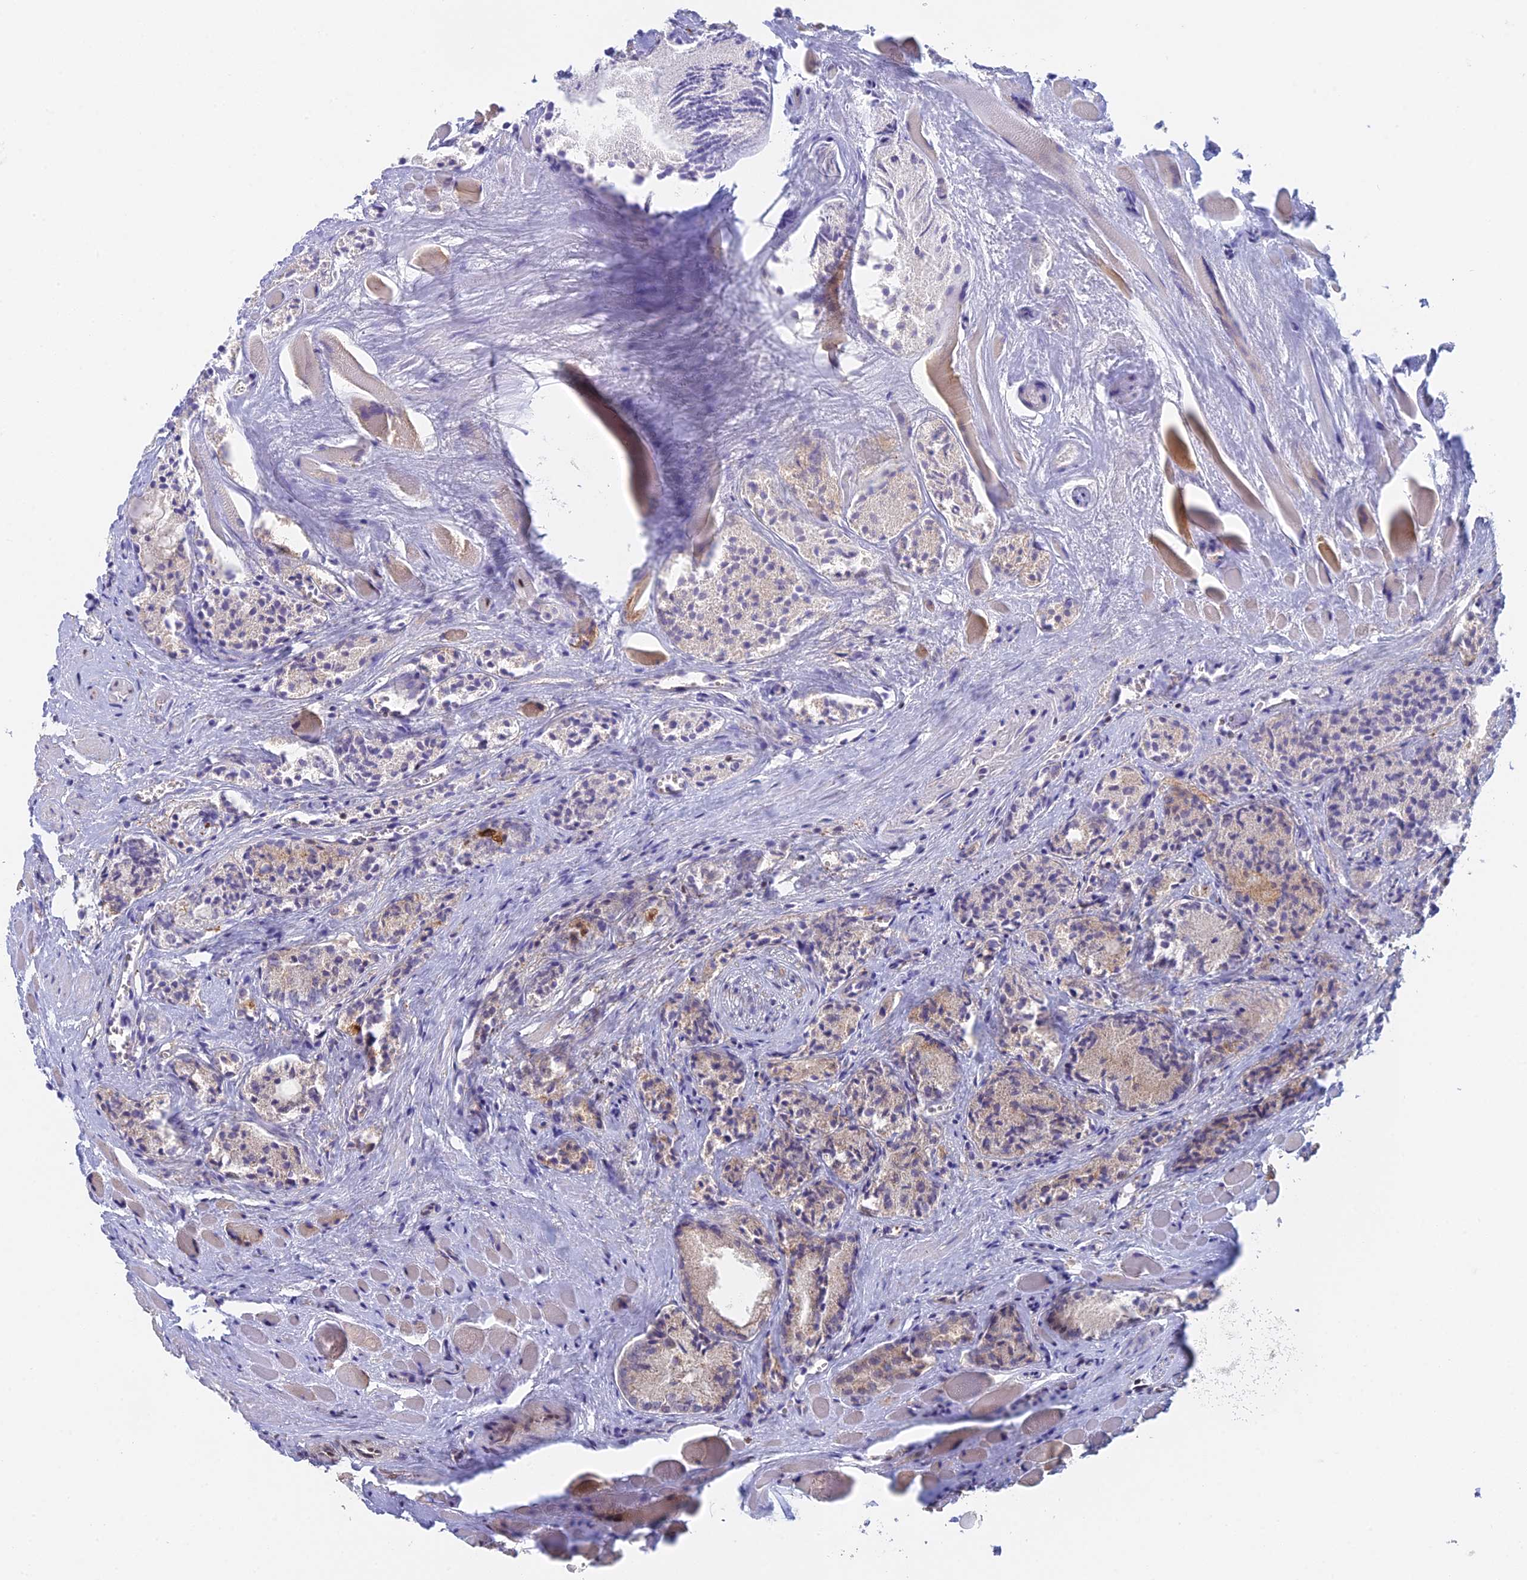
{"staining": {"intensity": "strong", "quantity": "<25%", "location": "cytoplasmic/membranous"}, "tissue": "prostate cancer", "cell_type": "Tumor cells", "image_type": "cancer", "snomed": [{"axis": "morphology", "description": "Adenocarcinoma, Low grade"}, {"axis": "topography", "description": "Prostate"}], "caption": "Prostate cancer was stained to show a protein in brown. There is medium levels of strong cytoplasmic/membranous staining in about <25% of tumor cells.", "gene": "MRPL17", "patient": {"sex": "male", "age": 60}}